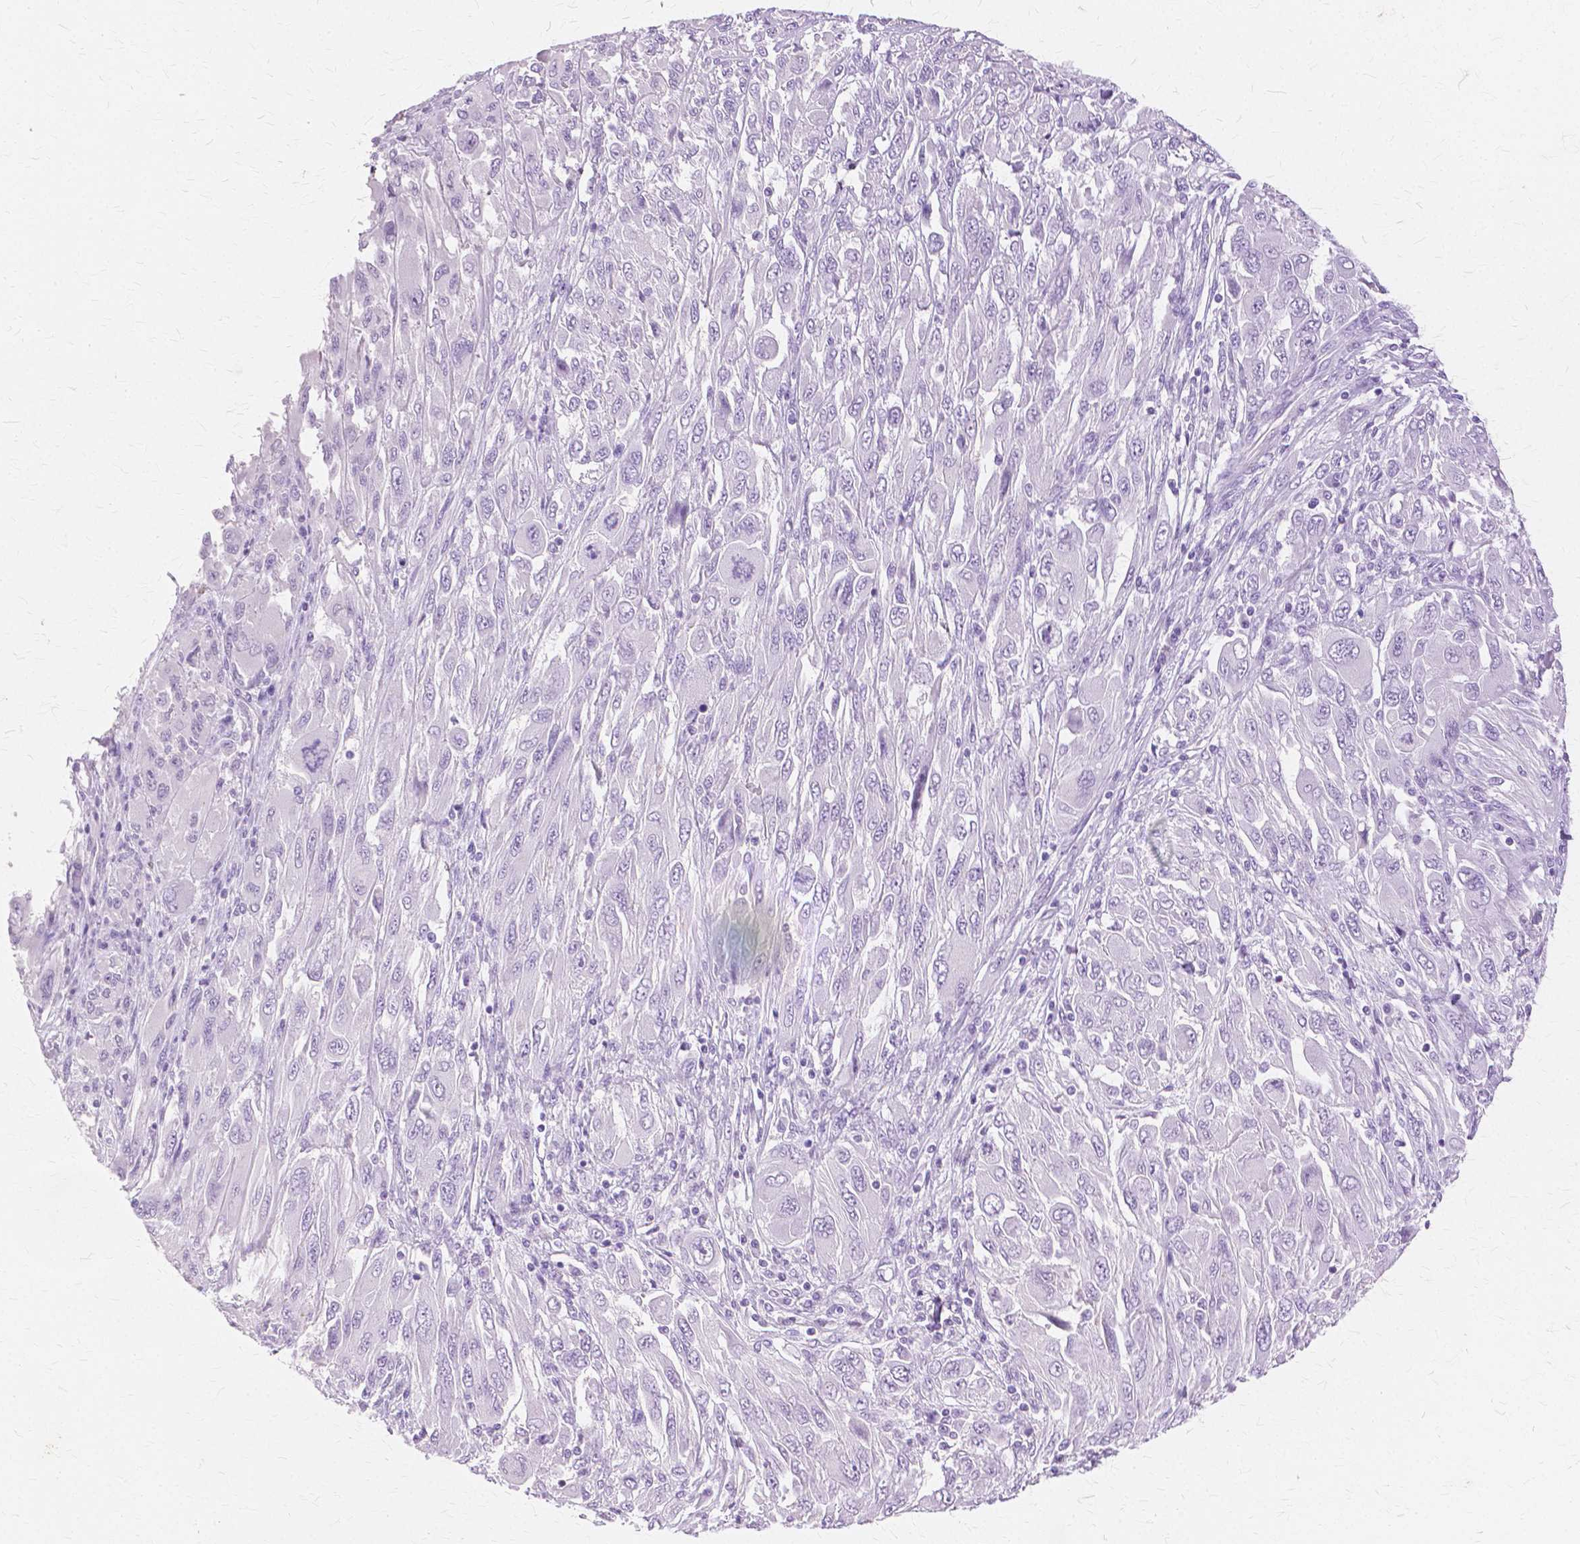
{"staining": {"intensity": "negative", "quantity": "none", "location": "none"}, "tissue": "melanoma", "cell_type": "Tumor cells", "image_type": "cancer", "snomed": [{"axis": "morphology", "description": "Malignant melanoma, NOS"}, {"axis": "topography", "description": "Skin"}], "caption": "A high-resolution histopathology image shows IHC staining of malignant melanoma, which displays no significant positivity in tumor cells.", "gene": "TGM1", "patient": {"sex": "female", "age": 91}}